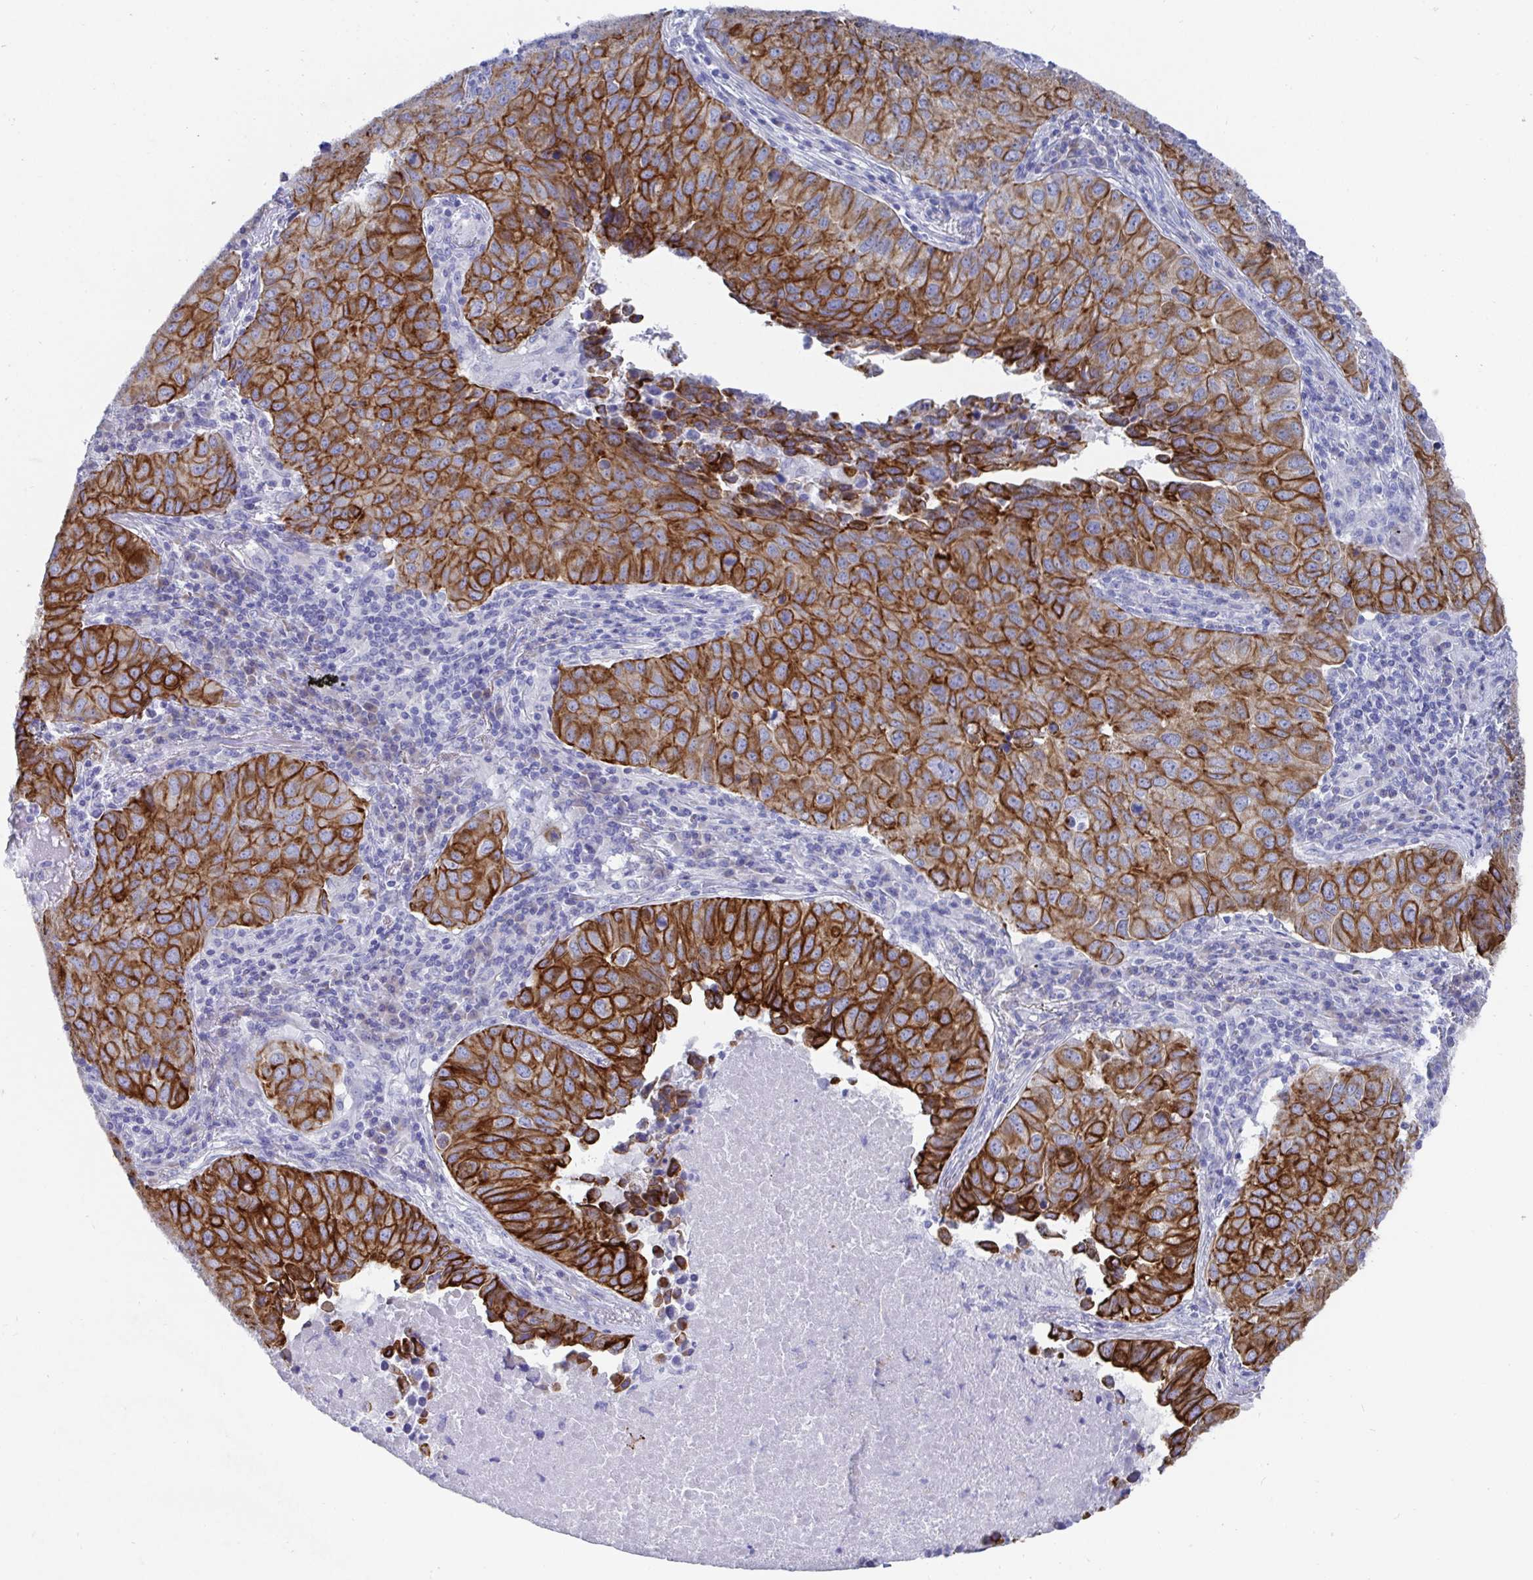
{"staining": {"intensity": "strong", "quantity": ">75%", "location": "cytoplasmic/membranous"}, "tissue": "lung cancer", "cell_type": "Tumor cells", "image_type": "cancer", "snomed": [{"axis": "morphology", "description": "Adenocarcinoma, NOS"}, {"axis": "topography", "description": "Lung"}], "caption": "IHC histopathology image of human lung adenocarcinoma stained for a protein (brown), which demonstrates high levels of strong cytoplasmic/membranous expression in about >75% of tumor cells.", "gene": "CLDN8", "patient": {"sex": "female", "age": 50}}